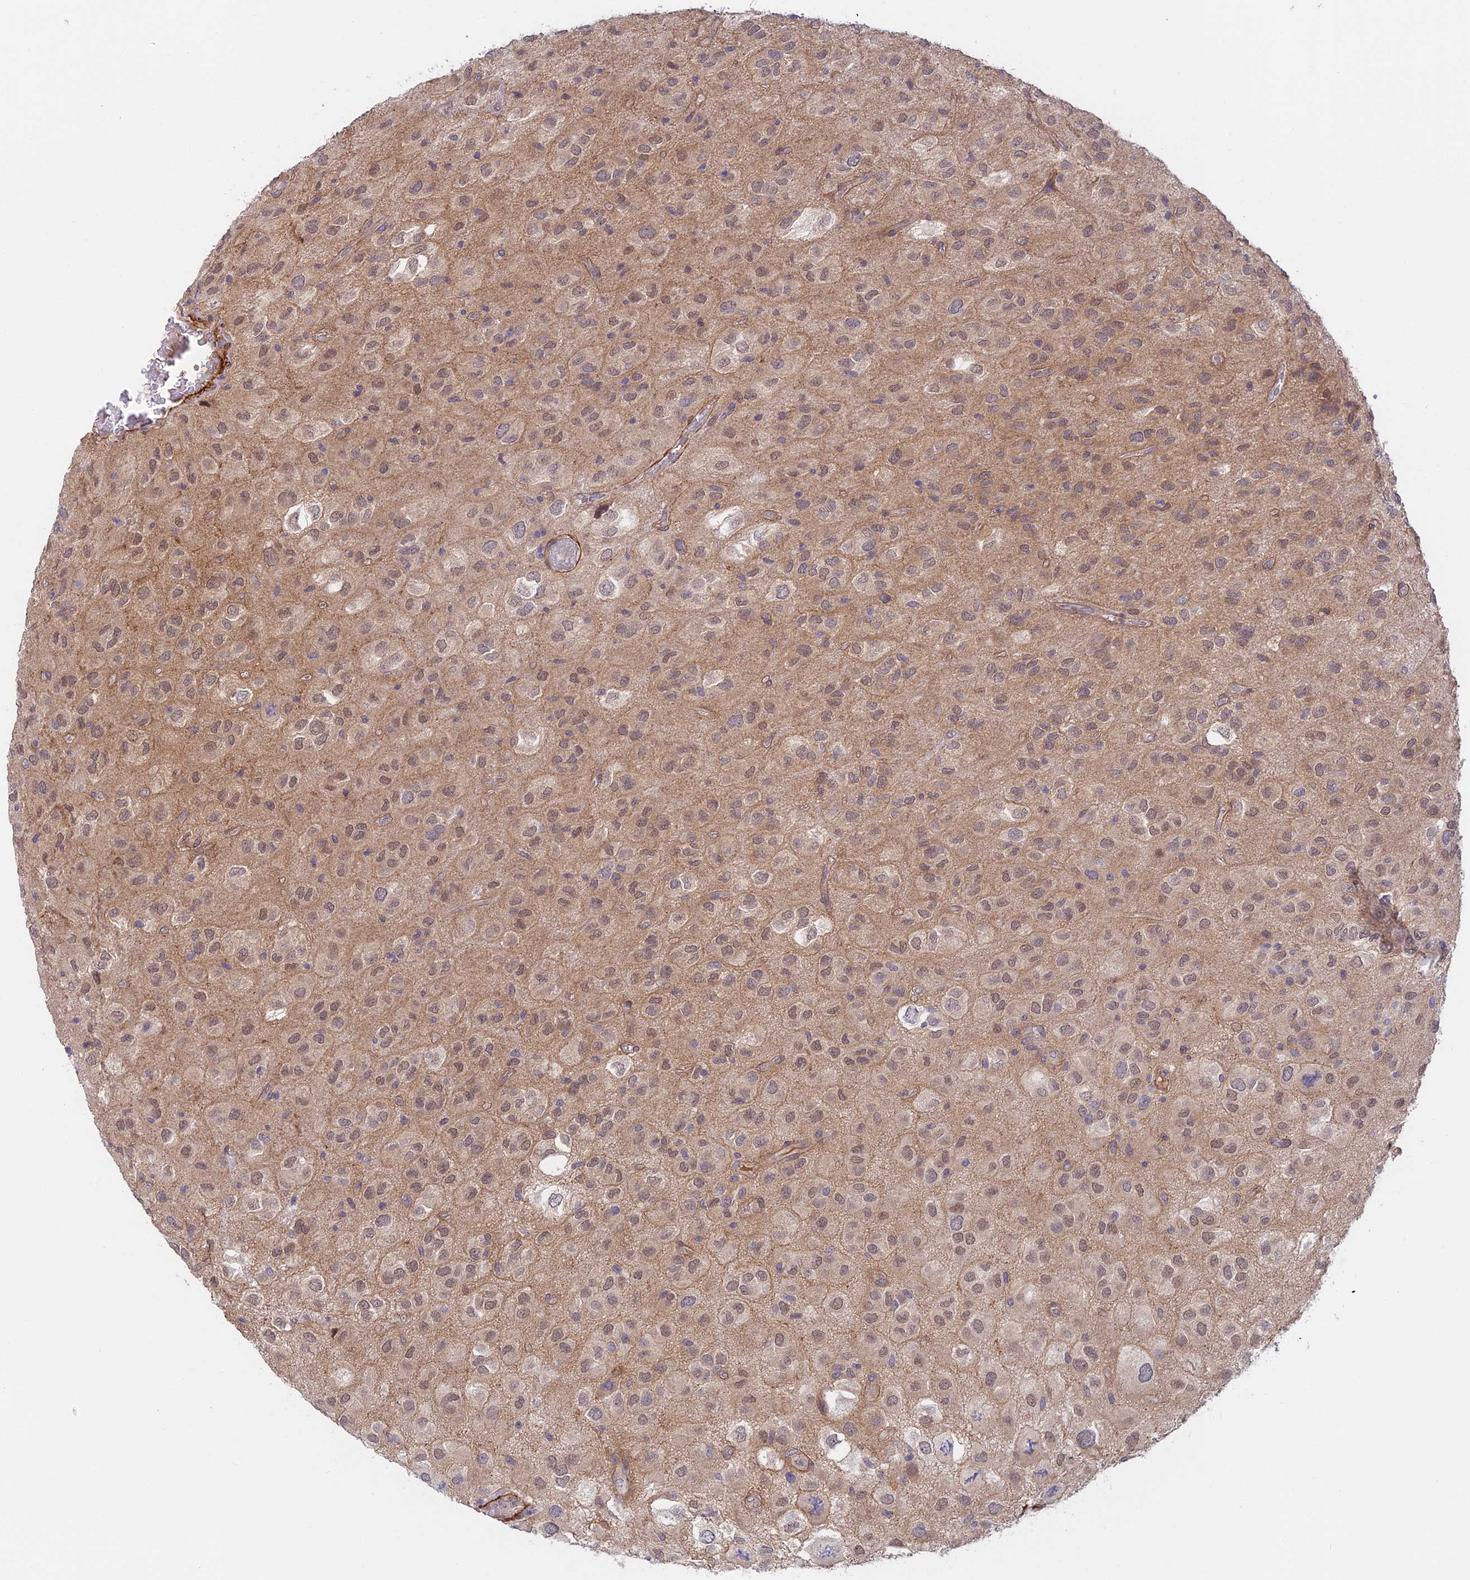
{"staining": {"intensity": "weak", "quantity": "25%-75%", "location": "nuclear"}, "tissue": "glioma", "cell_type": "Tumor cells", "image_type": "cancer", "snomed": [{"axis": "morphology", "description": "Glioma, malignant, Low grade"}, {"axis": "topography", "description": "Brain"}], "caption": "This is a photomicrograph of IHC staining of glioma, which shows weak expression in the nuclear of tumor cells.", "gene": "ANKRD50", "patient": {"sex": "male", "age": 66}}